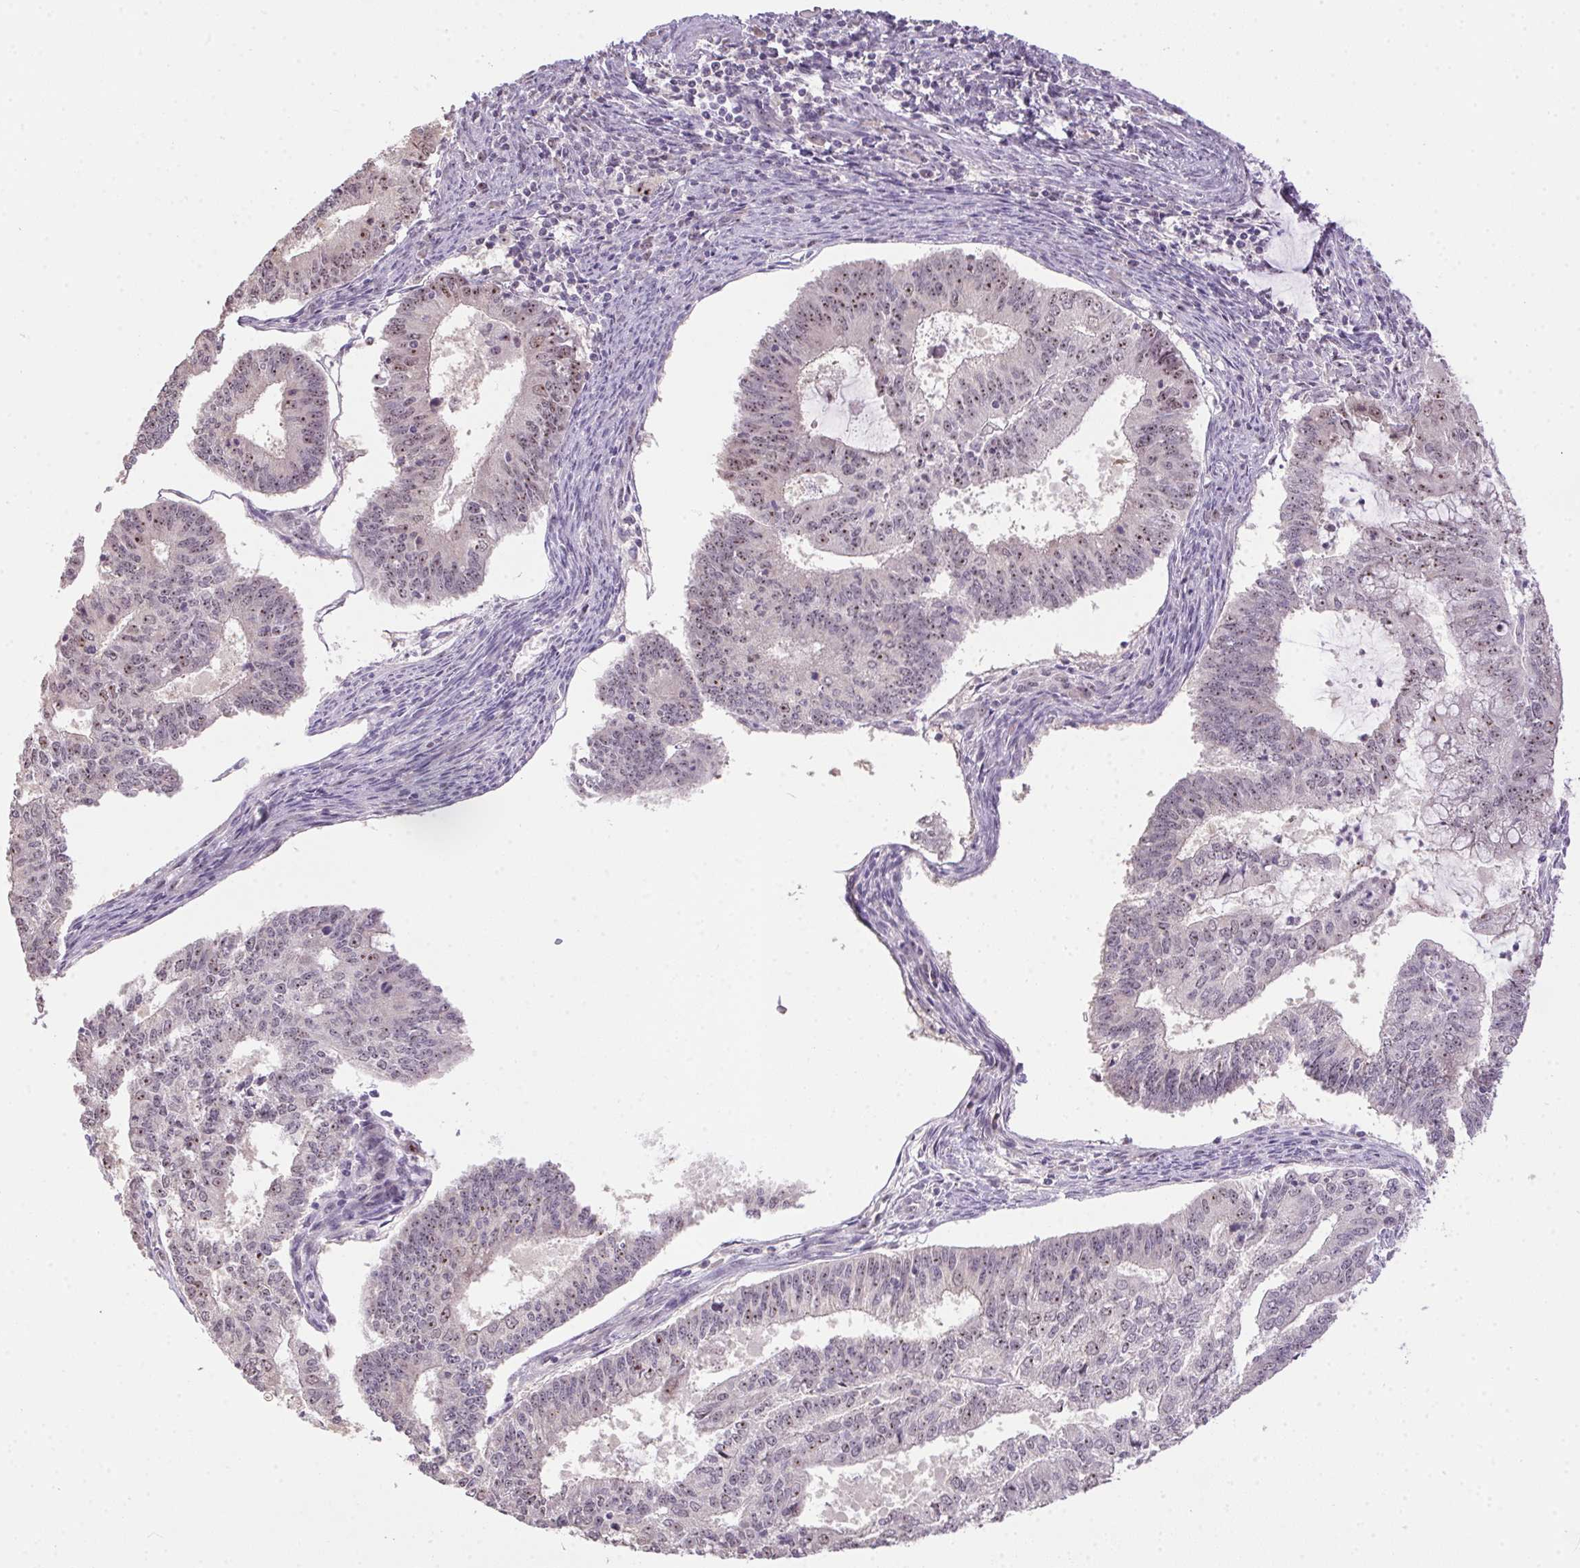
{"staining": {"intensity": "weak", "quantity": ">75%", "location": "nuclear"}, "tissue": "endometrial cancer", "cell_type": "Tumor cells", "image_type": "cancer", "snomed": [{"axis": "morphology", "description": "Adenocarcinoma, NOS"}, {"axis": "topography", "description": "Endometrium"}], "caption": "Immunohistochemistry of adenocarcinoma (endometrial) reveals low levels of weak nuclear positivity in approximately >75% of tumor cells. The staining was performed using DAB (3,3'-diaminobenzidine), with brown indicating positive protein expression. Nuclei are stained blue with hematoxylin.", "gene": "BATF2", "patient": {"sex": "female", "age": 61}}